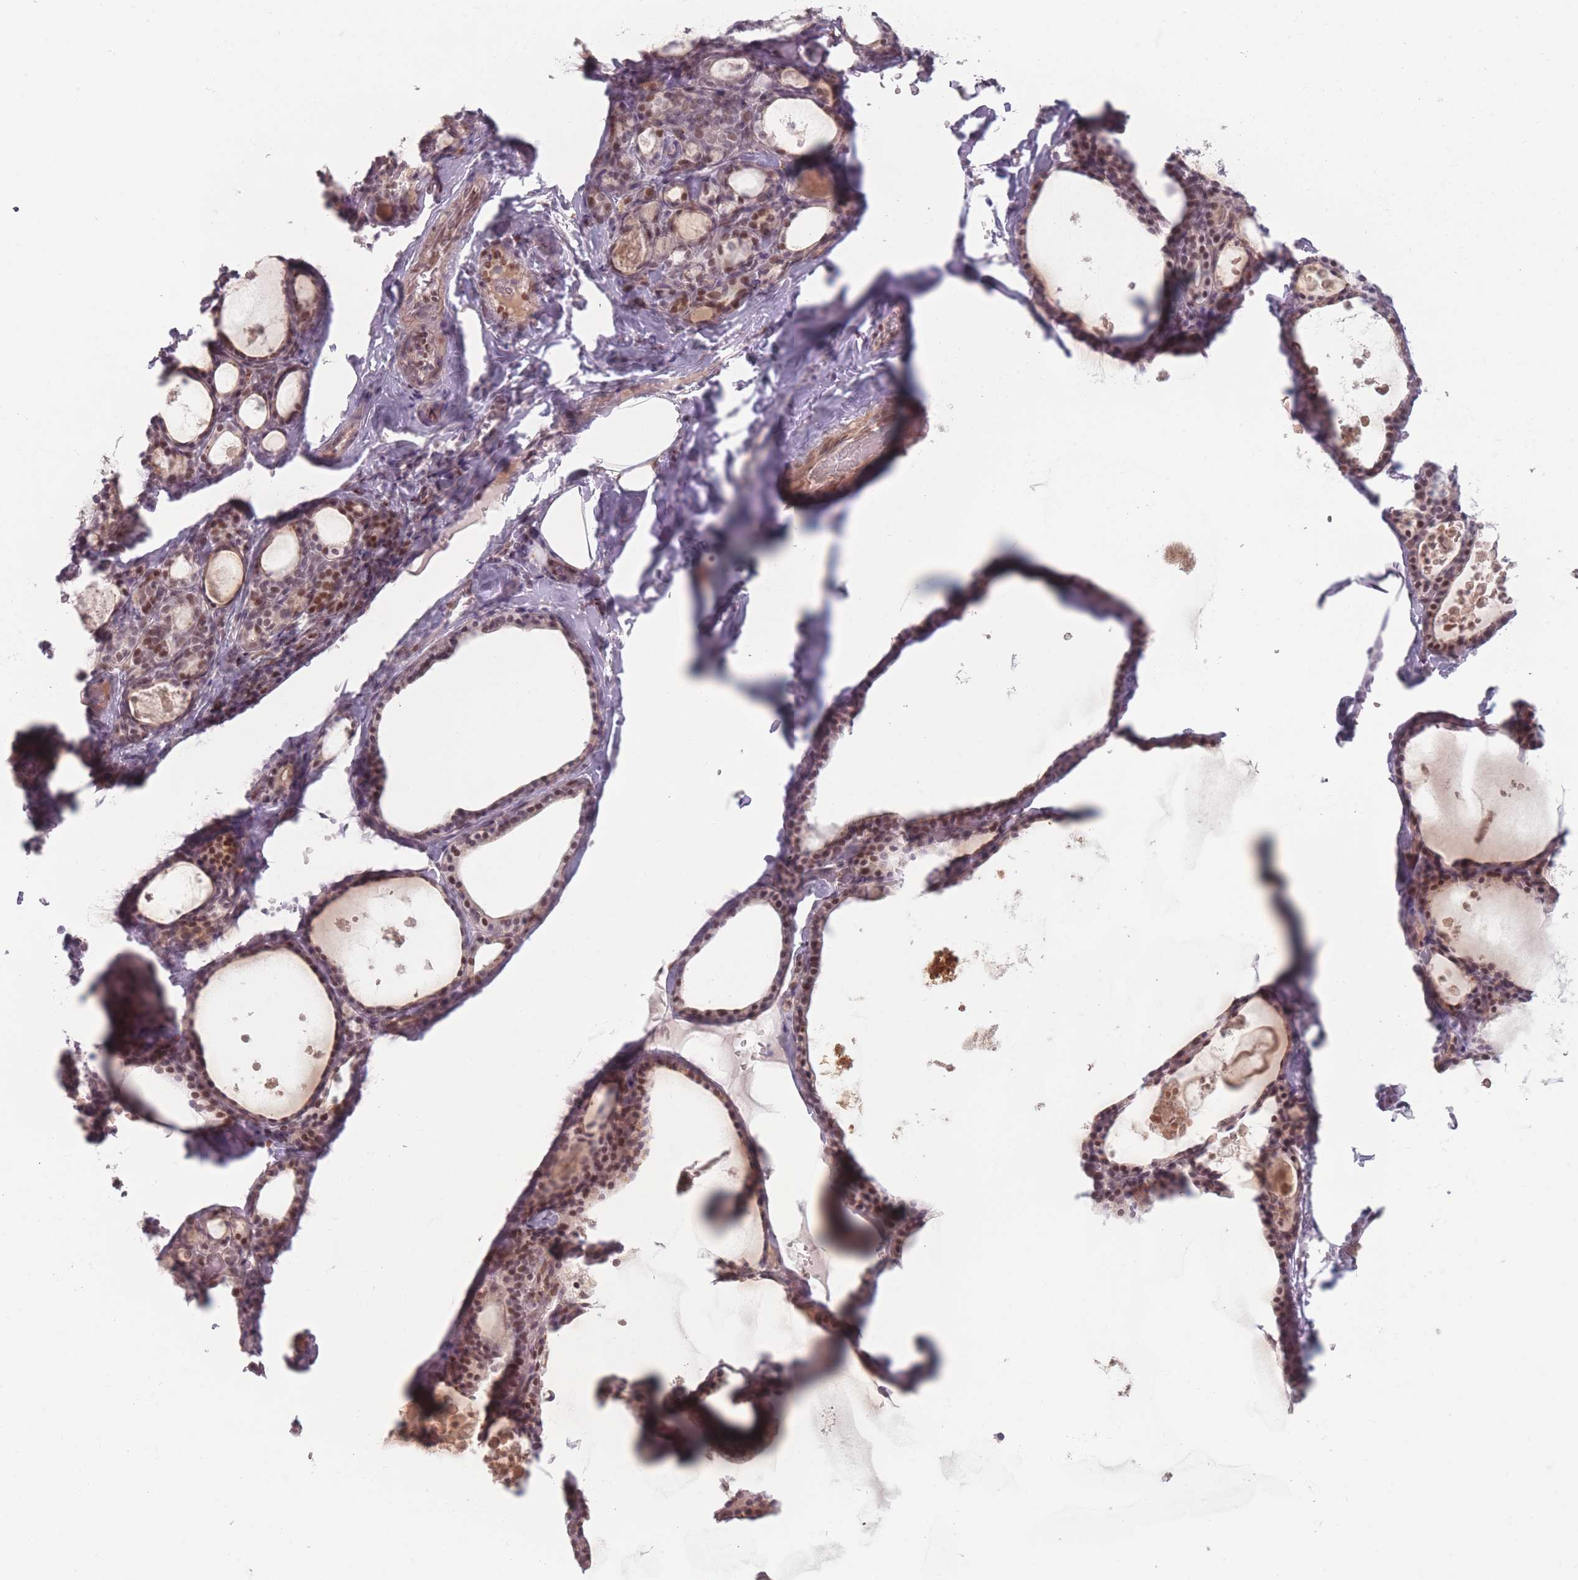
{"staining": {"intensity": "moderate", "quantity": "25%-75%", "location": "nuclear"}, "tissue": "thyroid gland", "cell_type": "Glandular cells", "image_type": "normal", "snomed": [{"axis": "morphology", "description": "Normal tissue, NOS"}, {"axis": "topography", "description": "Thyroid gland"}], "caption": "IHC micrograph of benign thyroid gland: human thyroid gland stained using immunohistochemistry shows medium levels of moderate protein expression localized specifically in the nuclear of glandular cells, appearing as a nuclear brown color.", "gene": "OR10C1", "patient": {"sex": "male", "age": 56}}